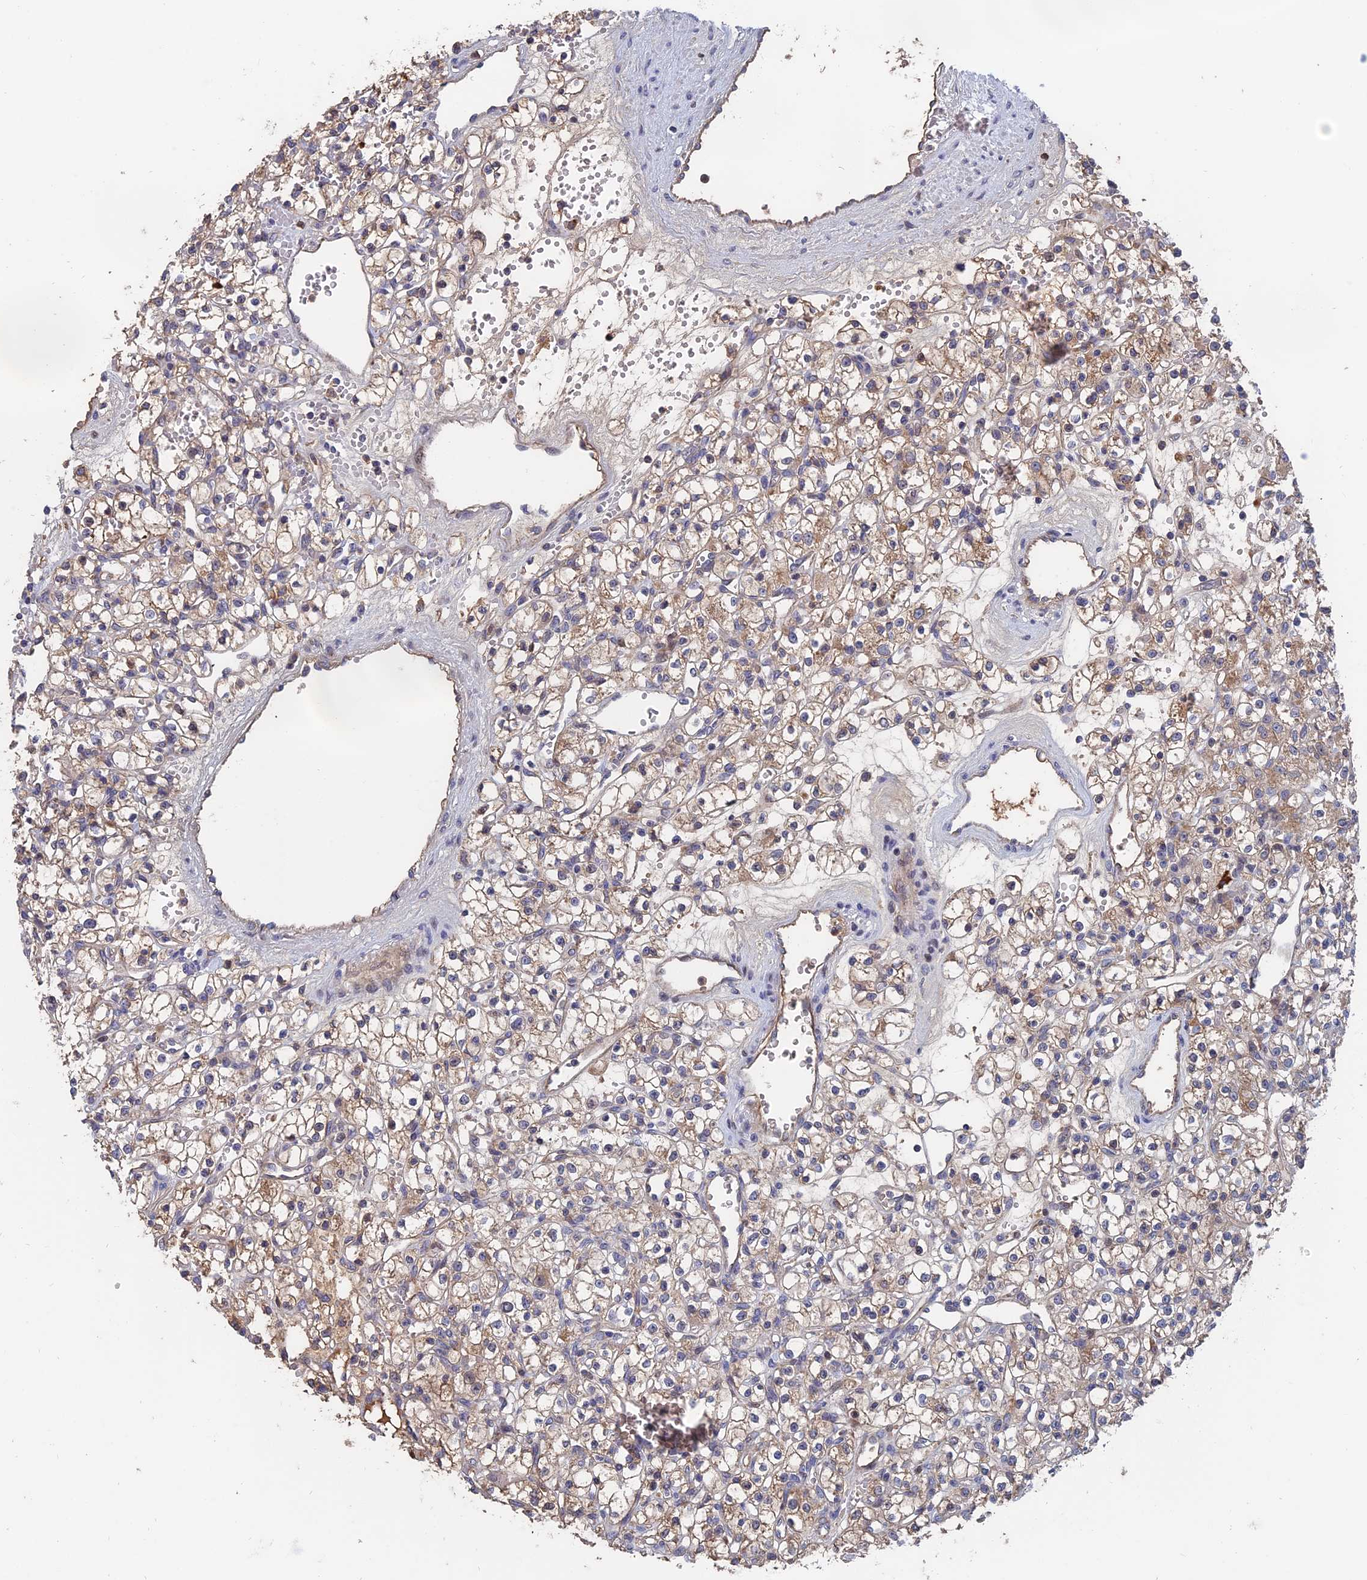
{"staining": {"intensity": "weak", "quantity": ">75%", "location": "cytoplasmic/membranous"}, "tissue": "renal cancer", "cell_type": "Tumor cells", "image_type": "cancer", "snomed": [{"axis": "morphology", "description": "Adenocarcinoma, NOS"}, {"axis": "topography", "description": "Kidney"}], "caption": "High-magnification brightfield microscopy of adenocarcinoma (renal) stained with DAB (brown) and counterstained with hematoxylin (blue). tumor cells exhibit weak cytoplasmic/membranous staining is identified in approximately>75% of cells. (IHC, brightfield microscopy, high magnification).", "gene": "SLC33A1", "patient": {"sex": "female", "age": 59}}